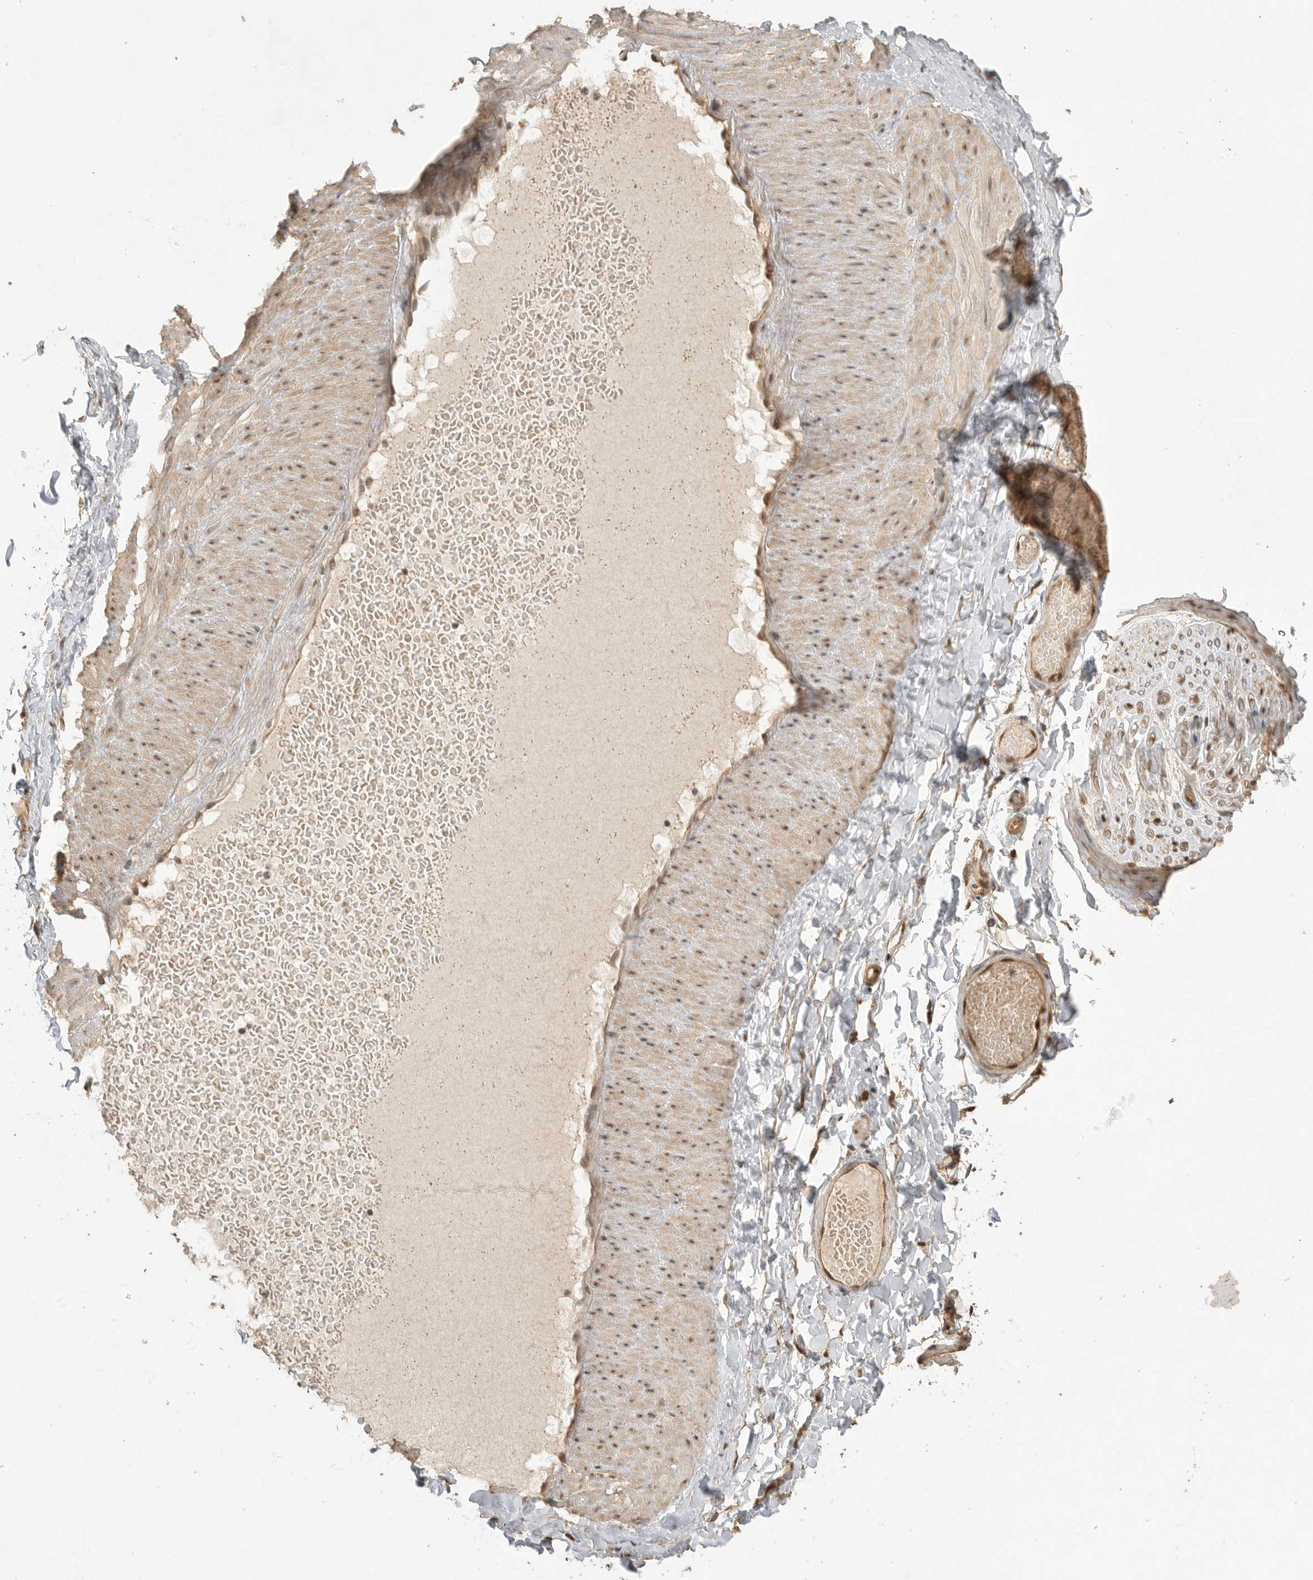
{"staining": {"intensity": "moderate", "quantity": ">75%", "location": "cytoplasmic/membranous"}, "tissue": "adipose tissue", "cell_type": "Adipocytes", "image_type": "normal", "snomed": [{"axis": "morphology", "description": "Normal tissue, NOS"}, {"axis": "topography", "description": "Adipose tissue"}, {"axis": "topography", "description": "Vascular tissue"}, {"axis": "topography", "description": "Peripheral nerve tissue"}], "caption": "Immunohistochemical staining of benign human adipose tissue reveals medium levels of moderate cytoplasmic/membranous staining in approximately >75% of adipocytes.", "gene": "DFFA", "patient": {"sex": "male", "age": 25}}